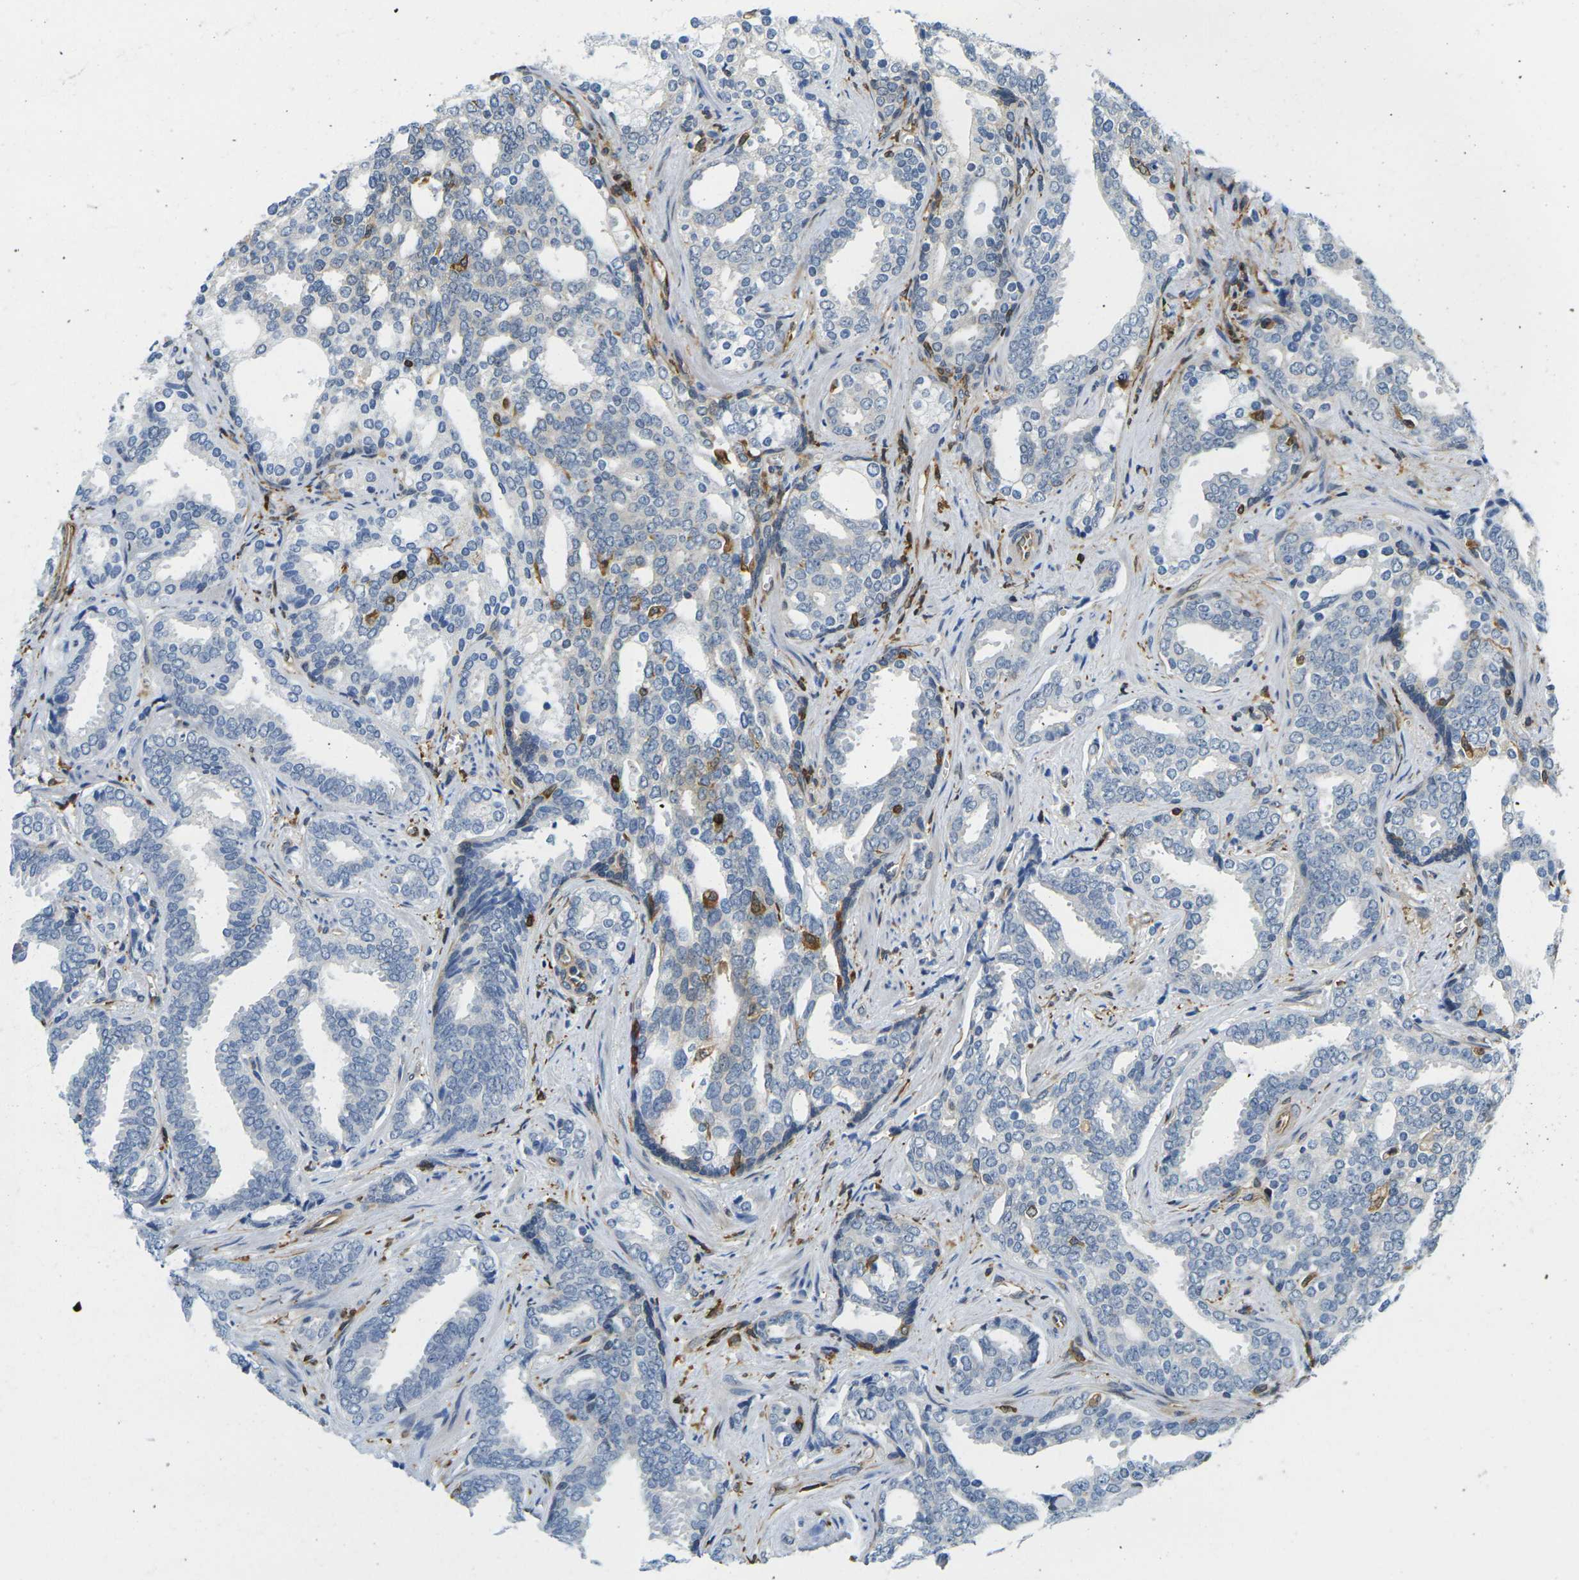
{"staining": {"intensity": "weak", "quantity": "<25%", "location": "cytoplasmic/membranous"}, "tissue": "prostate cancer", "cell_type": "Tumor cells", "image_type": "cancer", "snomed": [{"axis": "morphology", "description": "Adenocarcinoma, High grade"}, {"axis": "topography", "description": "Prostate"}], "caption": "High magnification brightfield microscopy of high-grade adenocarcinoma (prostate) stained with DAB (brown) and counterstained with hematoxylin (blue): tumor cells show no significant expression. Brightfield microscopy of IHC stained with DAB (brown) and hematoxylin (blue), captured at high magnification.", "gene": "LASP1", "patient": {"sex": "male", "age": 67}}